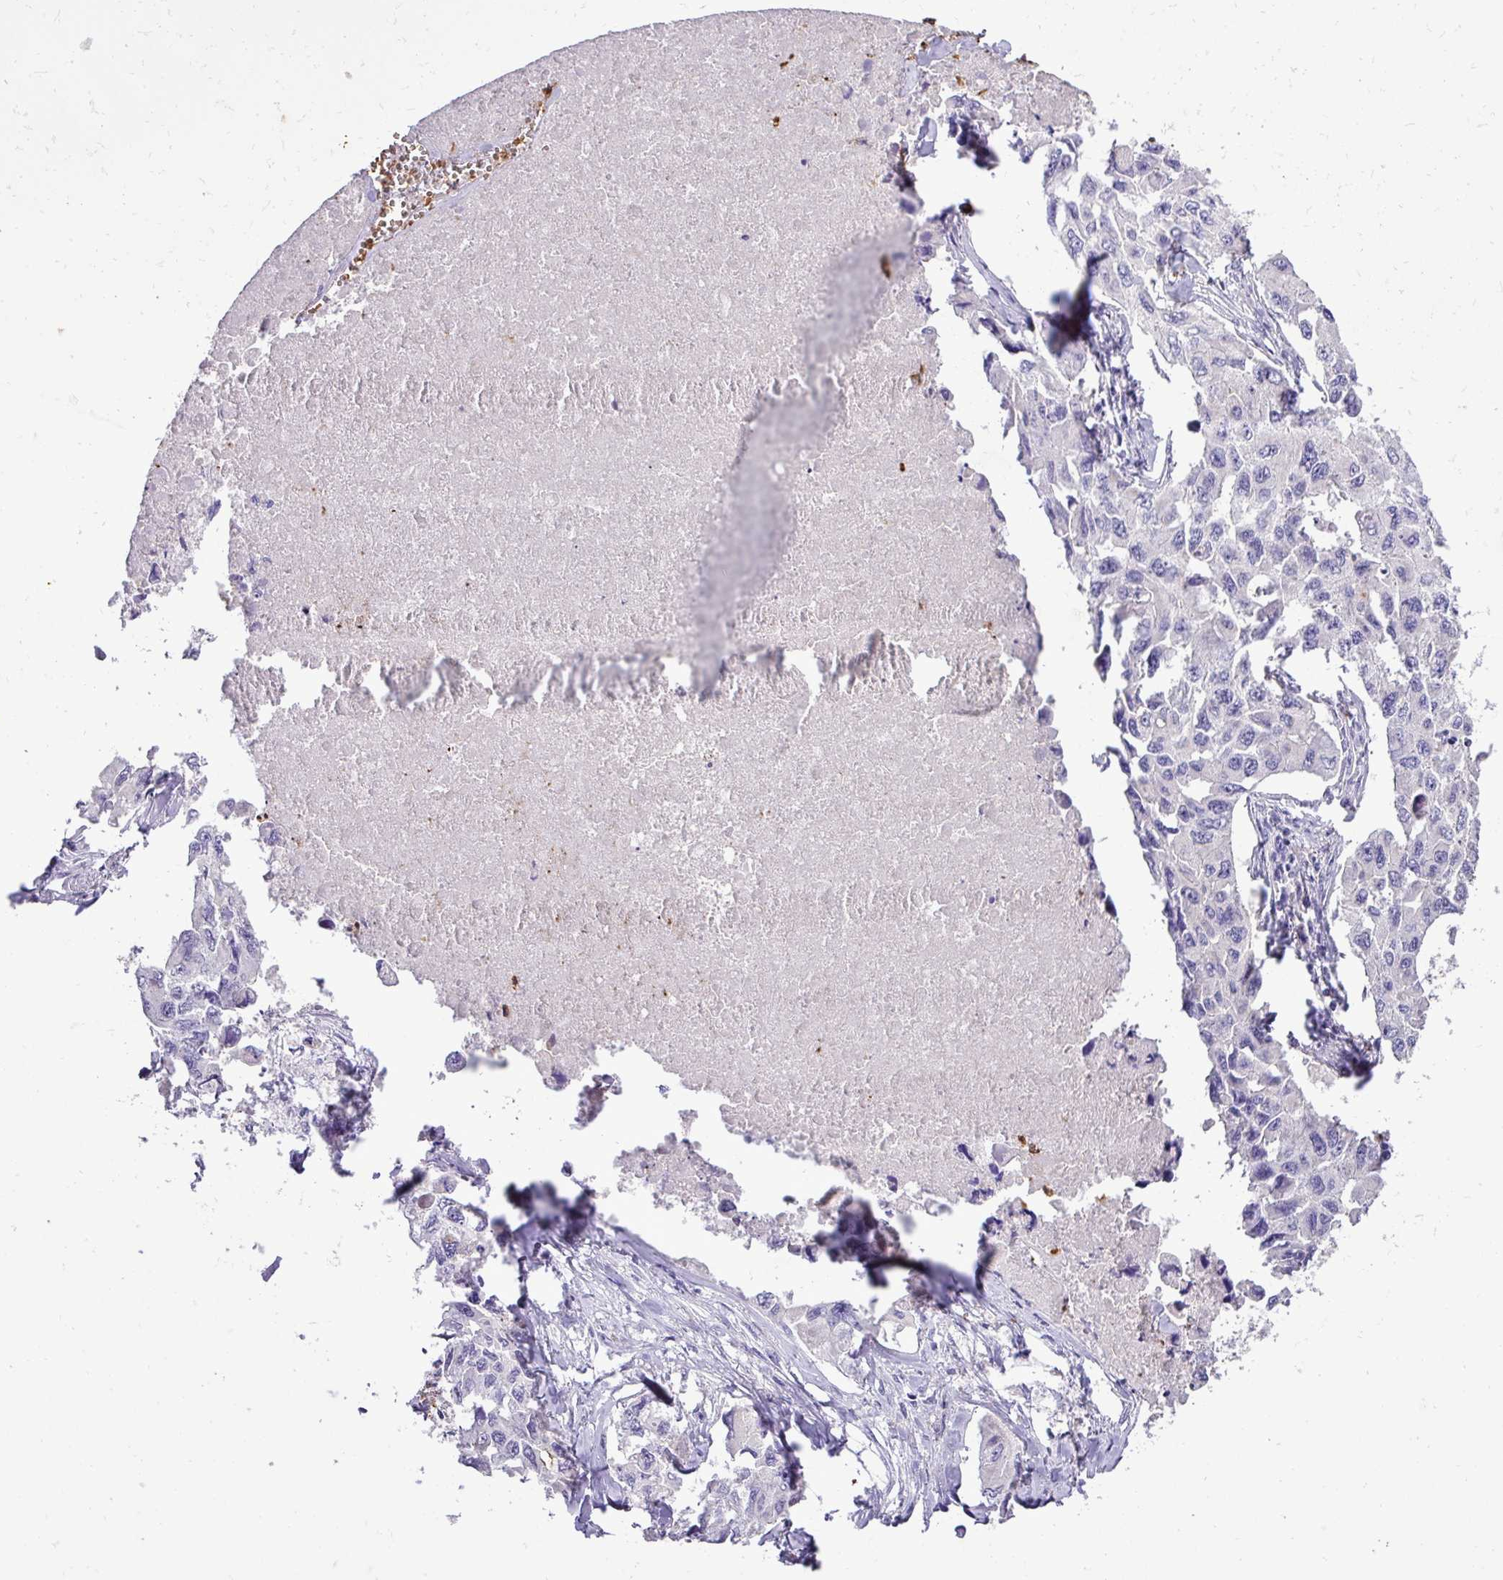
{"staining": {"intensity": "negative", "quantity": "none", "location": "none"}, "tissue": "lung cancer", "cell_type": "Tumor cells", "image_type": "cancer", "snomed": [{"axis": "morphology", "description": "Adenocarcinoma, NOS"}, {"axis": "topography", "description": "Lung"}], "caption": "Protein analysis of lung cancer (adenocarcinoma) demonstrates no significant expression in tumor cells.", "gene": "MGAT4B", "patient": {"sex": "male", "age": 64}}